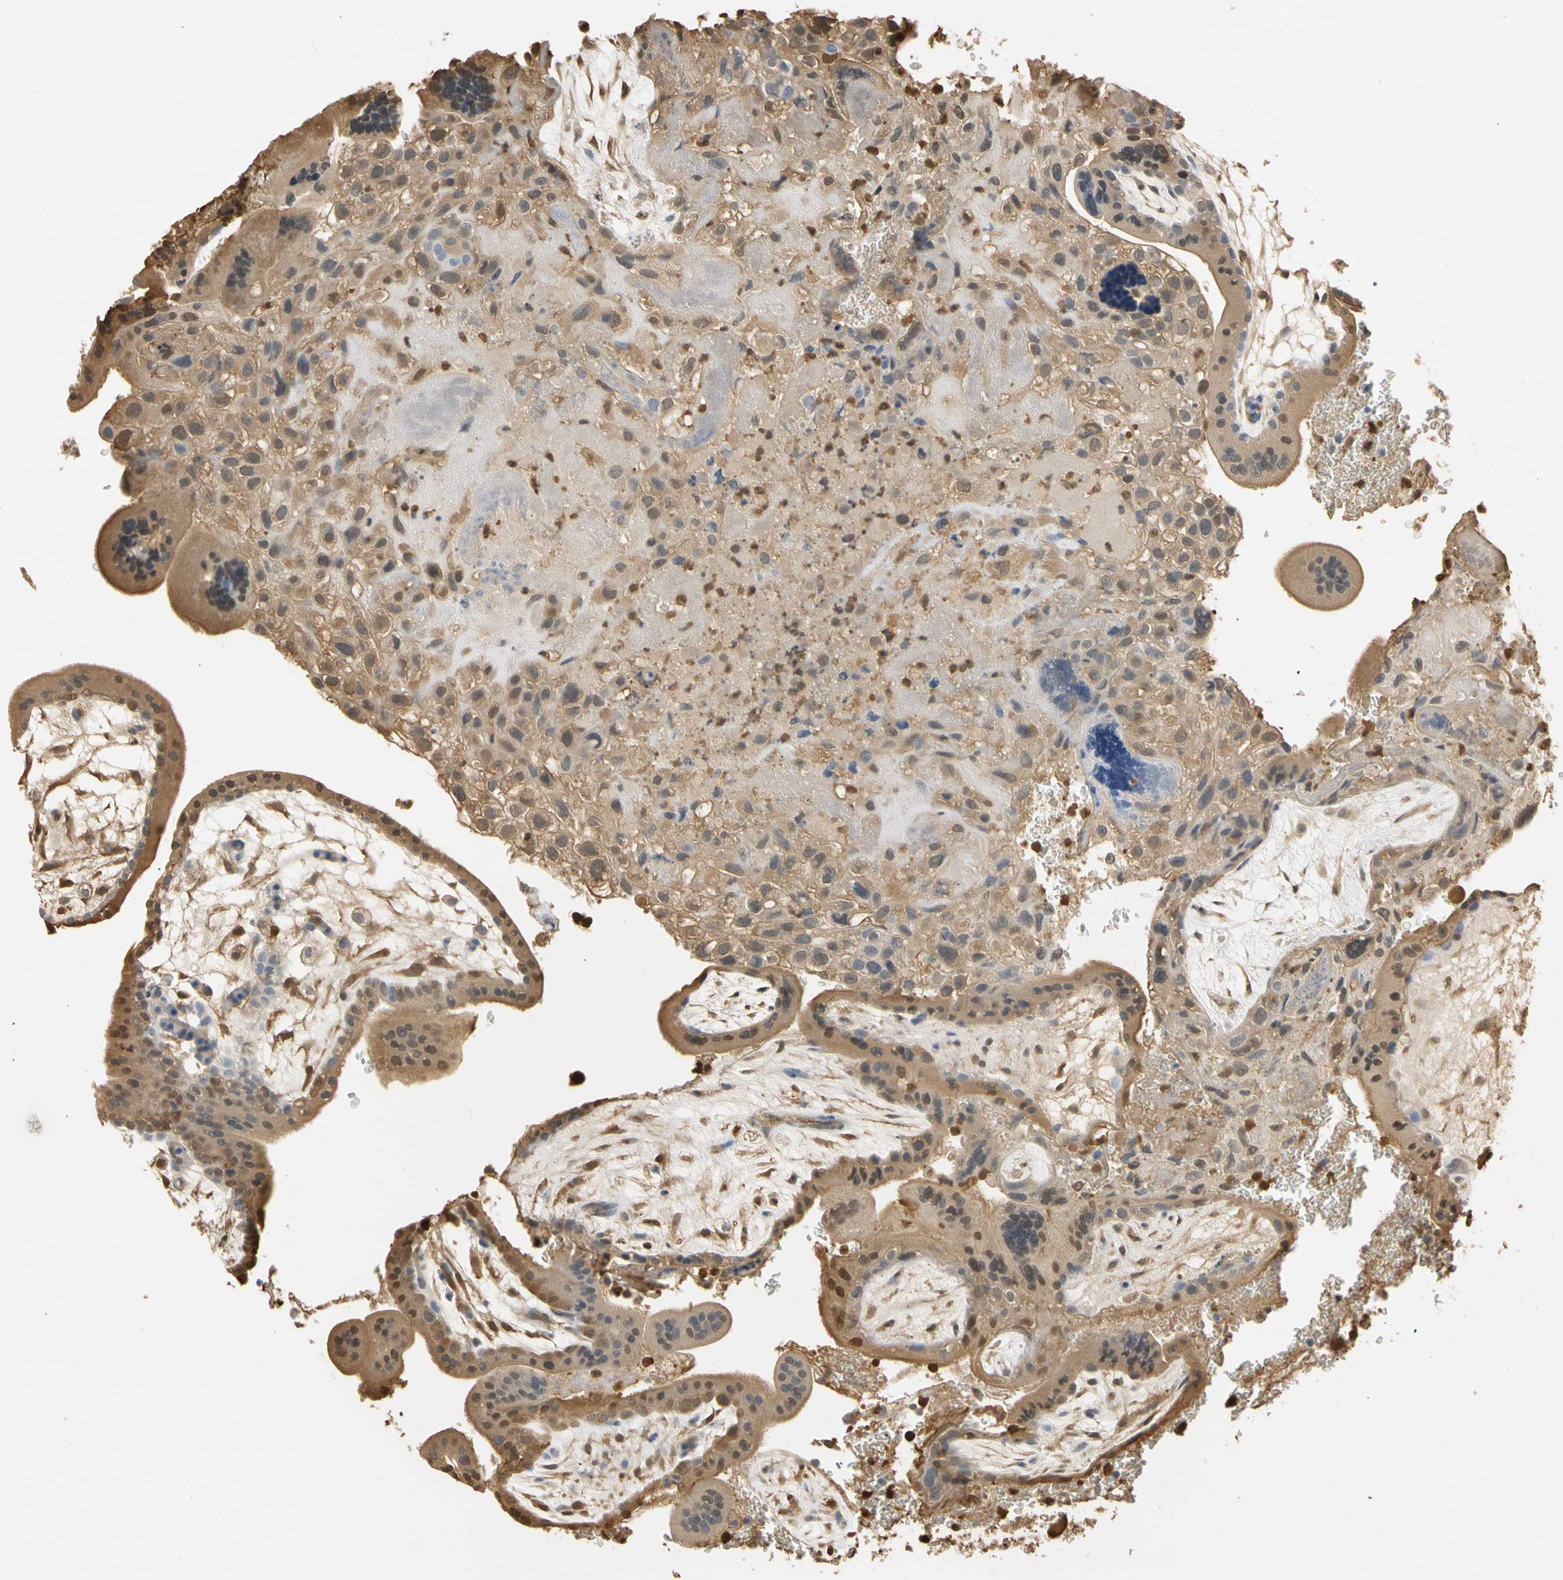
{"staining": {"intensity": "moderate", "quantity": ">75%", "location": "cytoplasmic/membranous,nuclear"}, "tissue": "placenta", "cell_type": "Decidual cells", "image_type": "normal", "snomed": [{"axis": "morphology", "description": "Normal tissue, NOS"}, {"axis": "topography", "description": "Placenta"}], "caption": "This is a photomicrograph of immunohistochemistry (IHC) staining of normal placenta, which shows moderate staining in the cytoplasmic/membranous,nuclear of decidual cells.", "gene": "S100A6", "patient": {"sex": "female", "age": 35}}